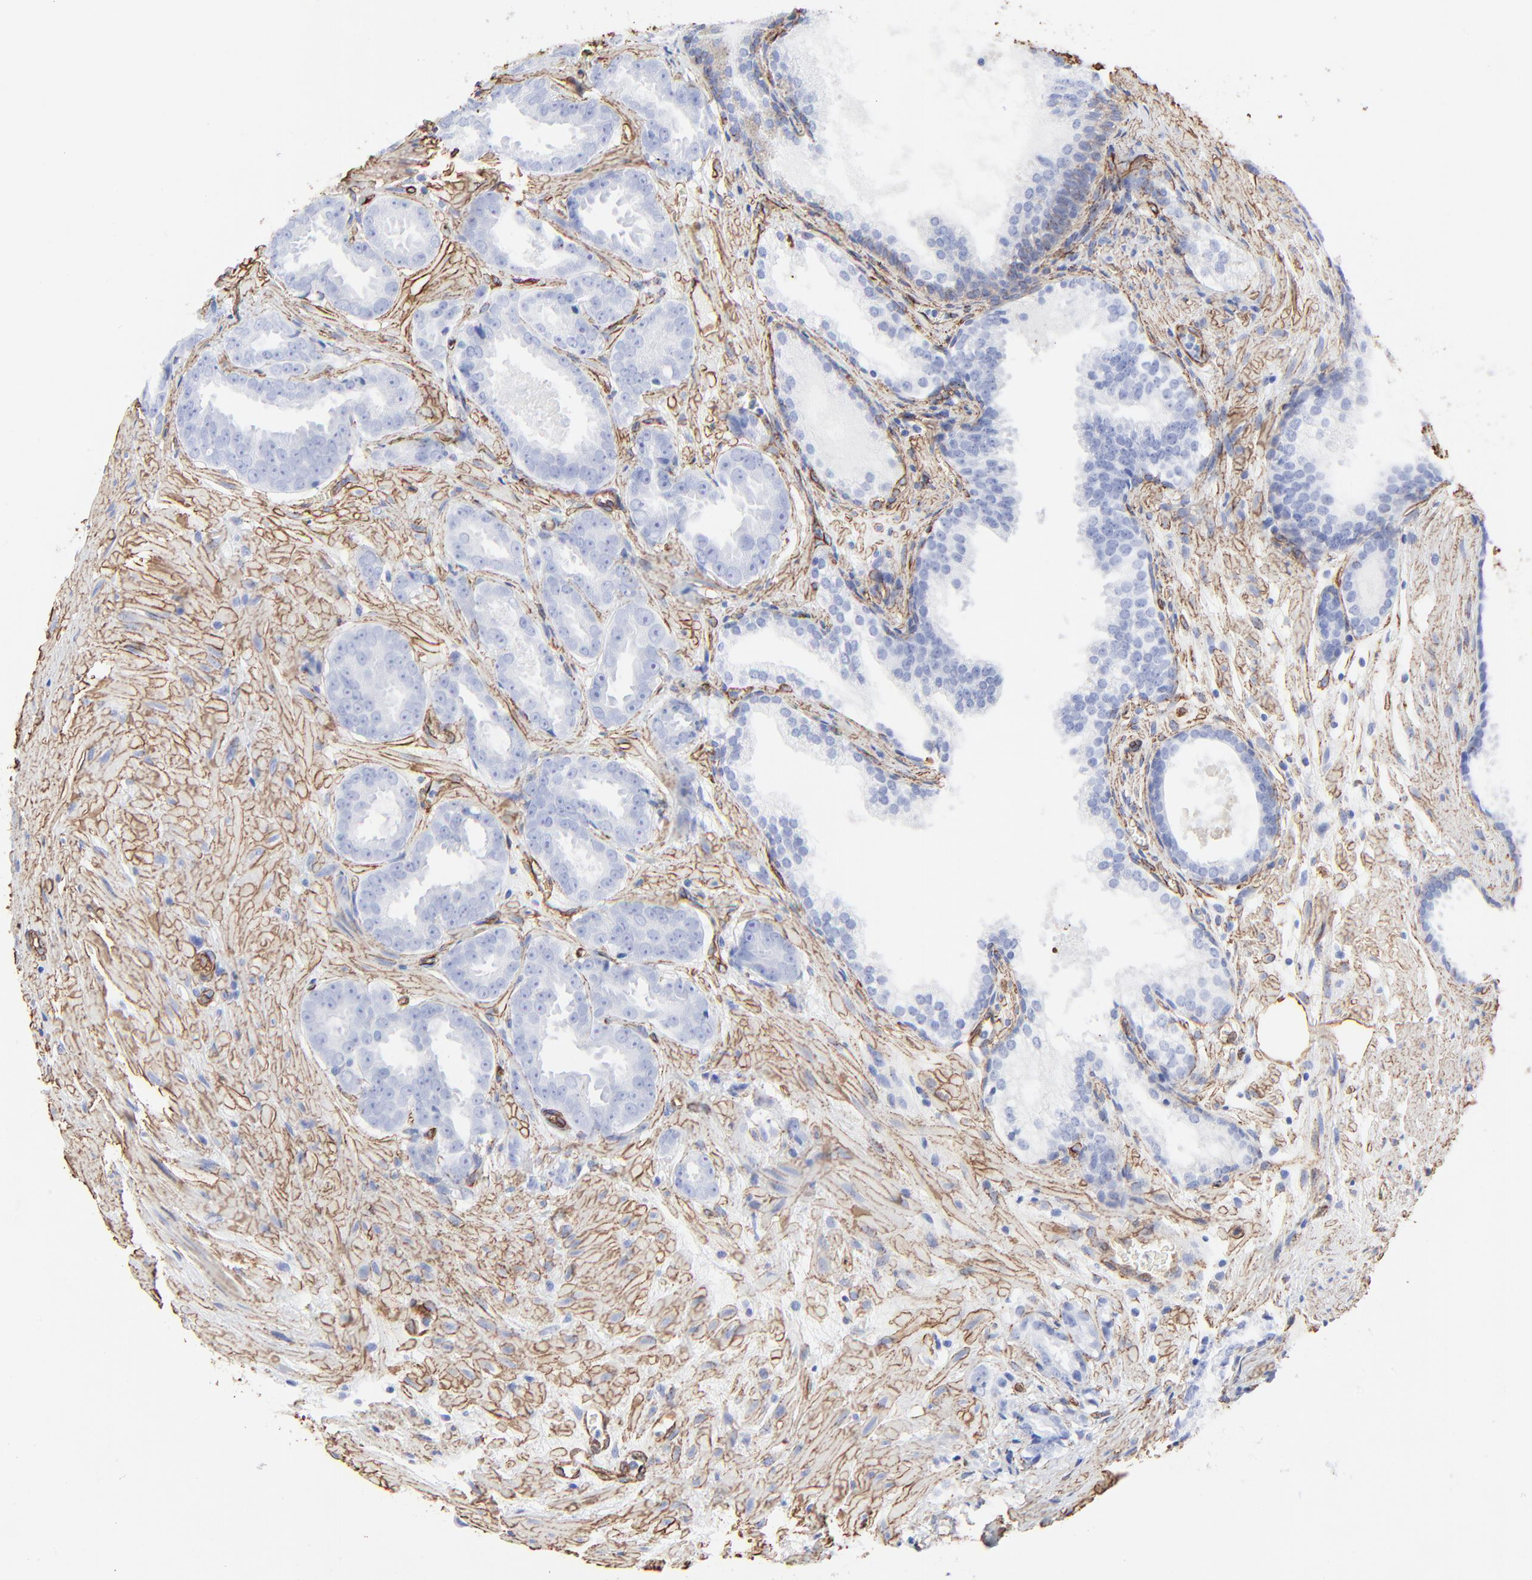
{"staining": {"intensity": "negative", "quantity": "none", "location": "none"}, "tissue": "prostate cancer", "cell_type": "Tumor cells", "image_type": "cancer", "snomed": [{"axis": "morphology", "description": "Adenocarcinoma, Medium grade"}, {"axis": "topography", "description": "Prostate"}], "caption": "The image shows no staining of tumor cells in prostate cancer.", "gene": "CAV1", "patient": {"sex": "male", "age": 64}}